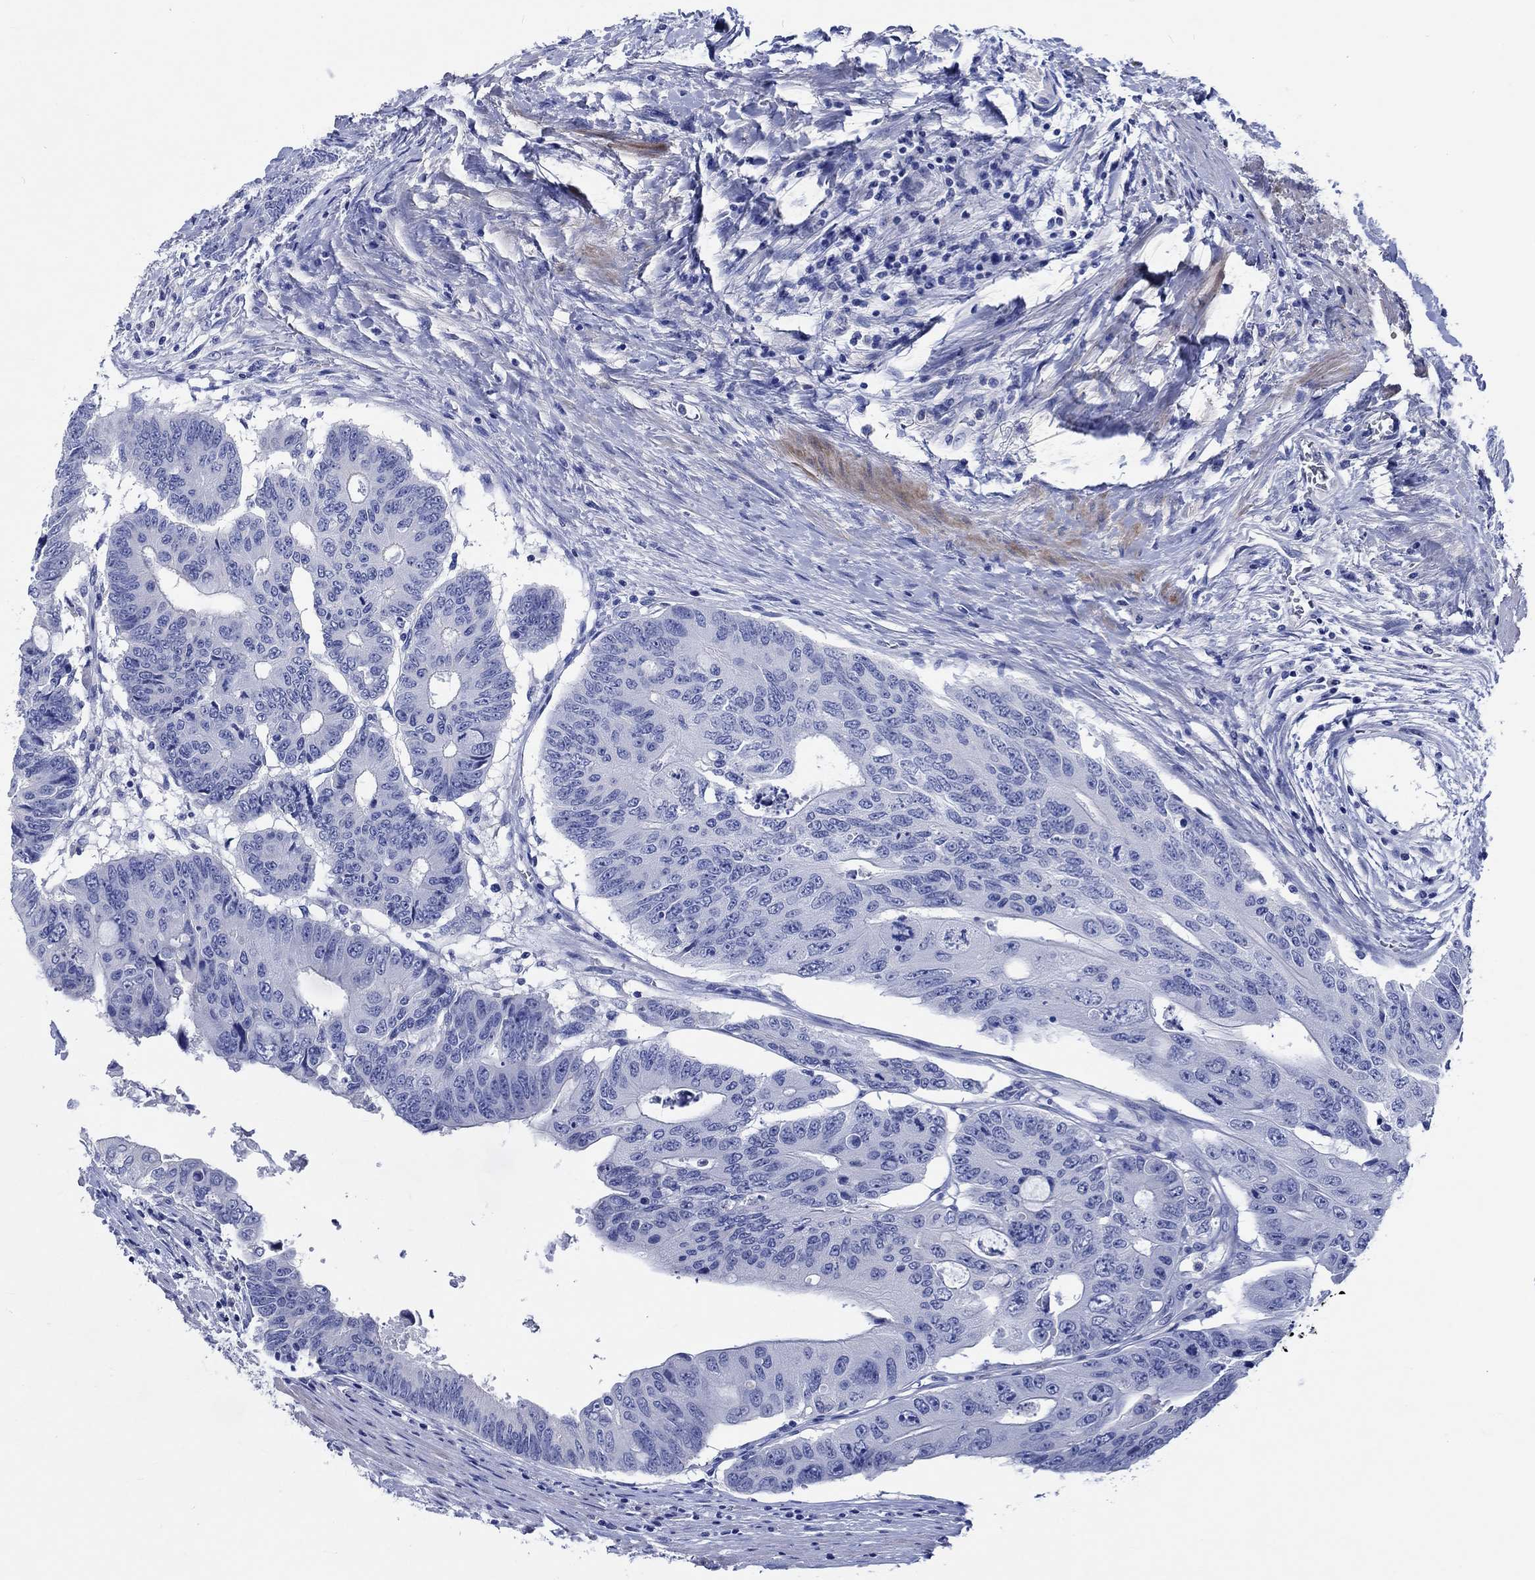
{"staining": {"intensity": "negative", "quantity": "none", "location": "none"}, "tissue": "colorectal cancer", "cell_type": "Tumor cells", "image_type": "cancer", "snomed": [{"axis": "morphology", "description": "Adenocarcinoma, NOS"}, {"axis": "topography", "description": "Rectum"}], "caption": "Immunohistochemical staining of colorectal adenocarcinoma demonstrates no significant positivity in tumor cells.", "gene": "SHISA4", "patient": {"sex": "male", "age": 59}}